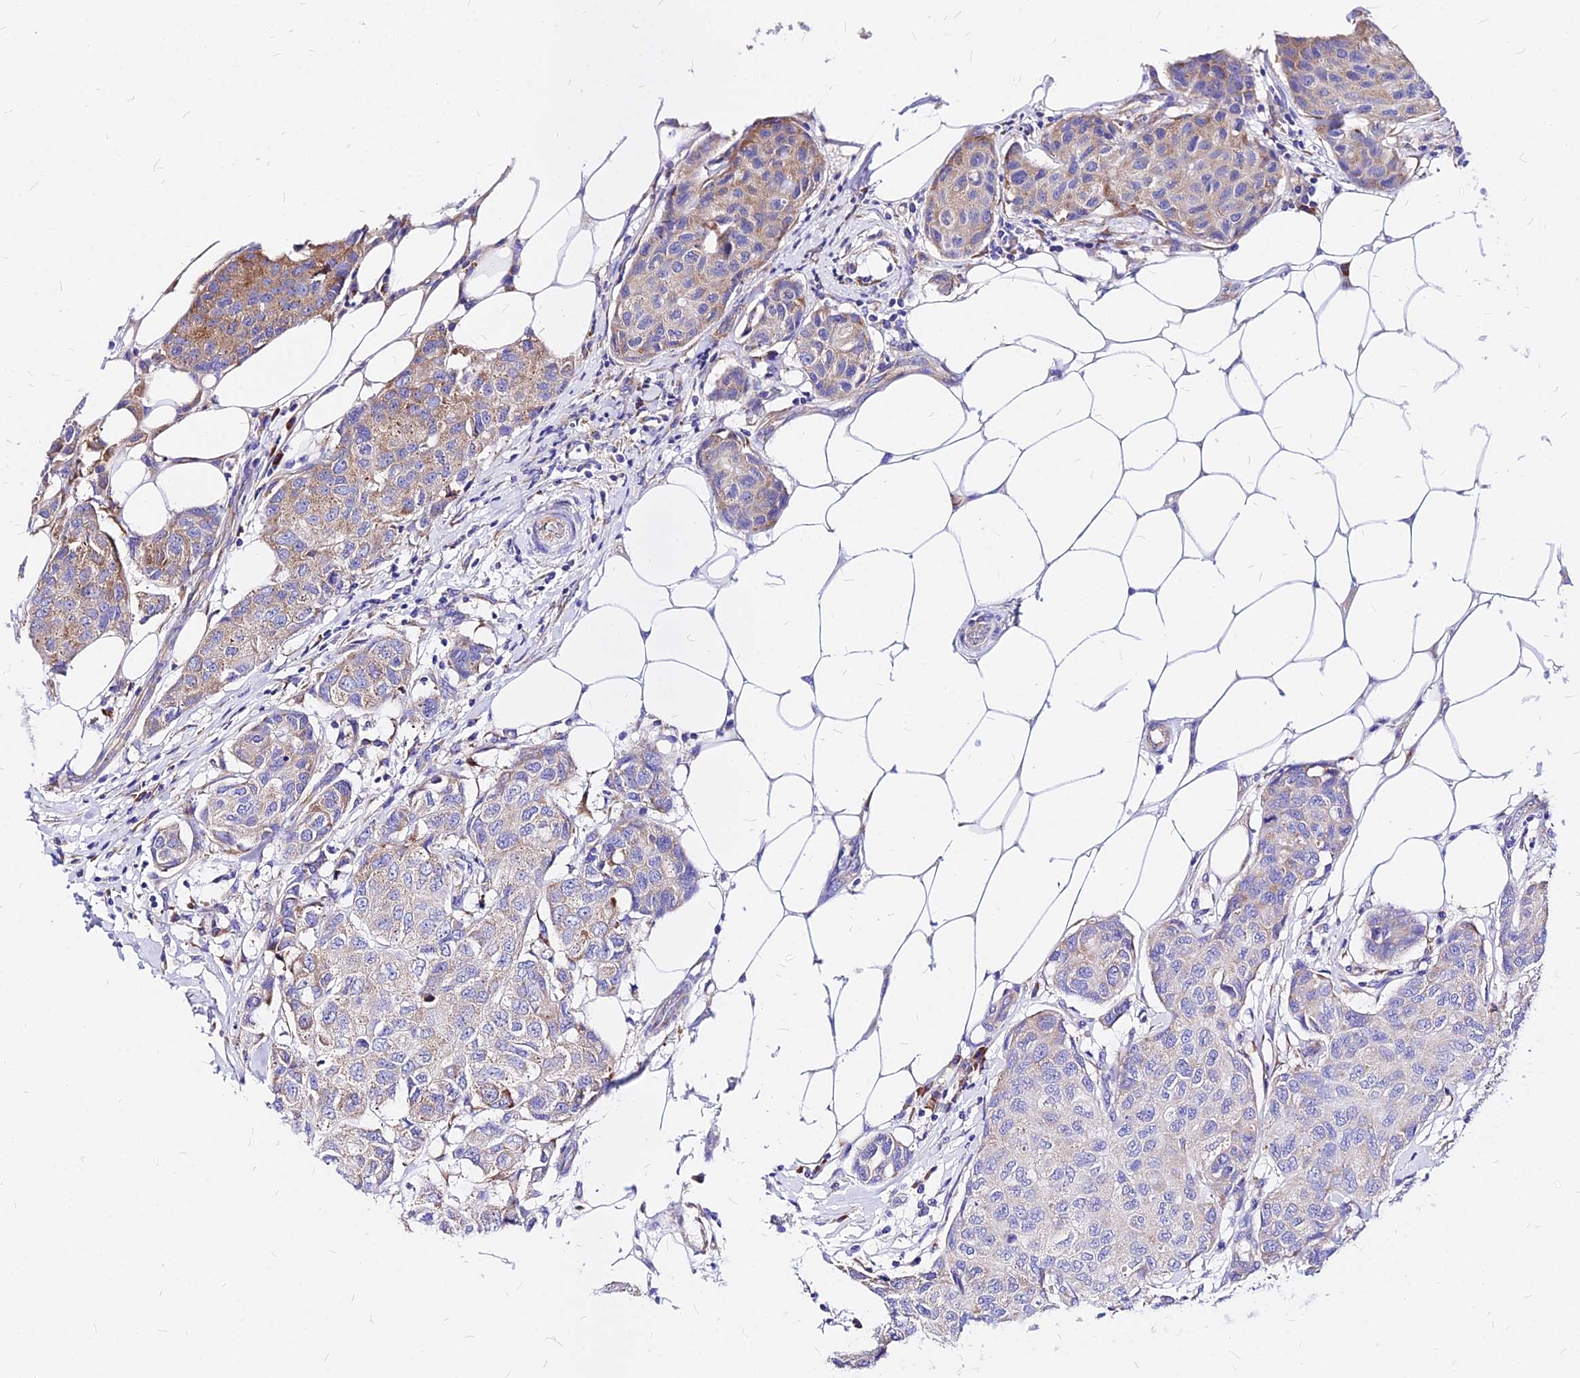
{"staining": {"intensity": "moderate", "quantity": "<25%", "location": "cytoplasmic/membranous"}, "tissue": "breast cancer", "cell_type": "Tumor cells", "image_type": "cancer", "snomed": [{"axis": "morphology", "description": "Duct carcinoma"}, {"axis": "topography", "description": "Breast"}], "caption": "Approximately <25% of tumor cells in human breast cancer reveal moderate cytoplasmic/membranous protein positivity as visualized by brown immunohistochemical staining.", "gene": "RPL19", "patient": {"sex": "female", "age": 80}}